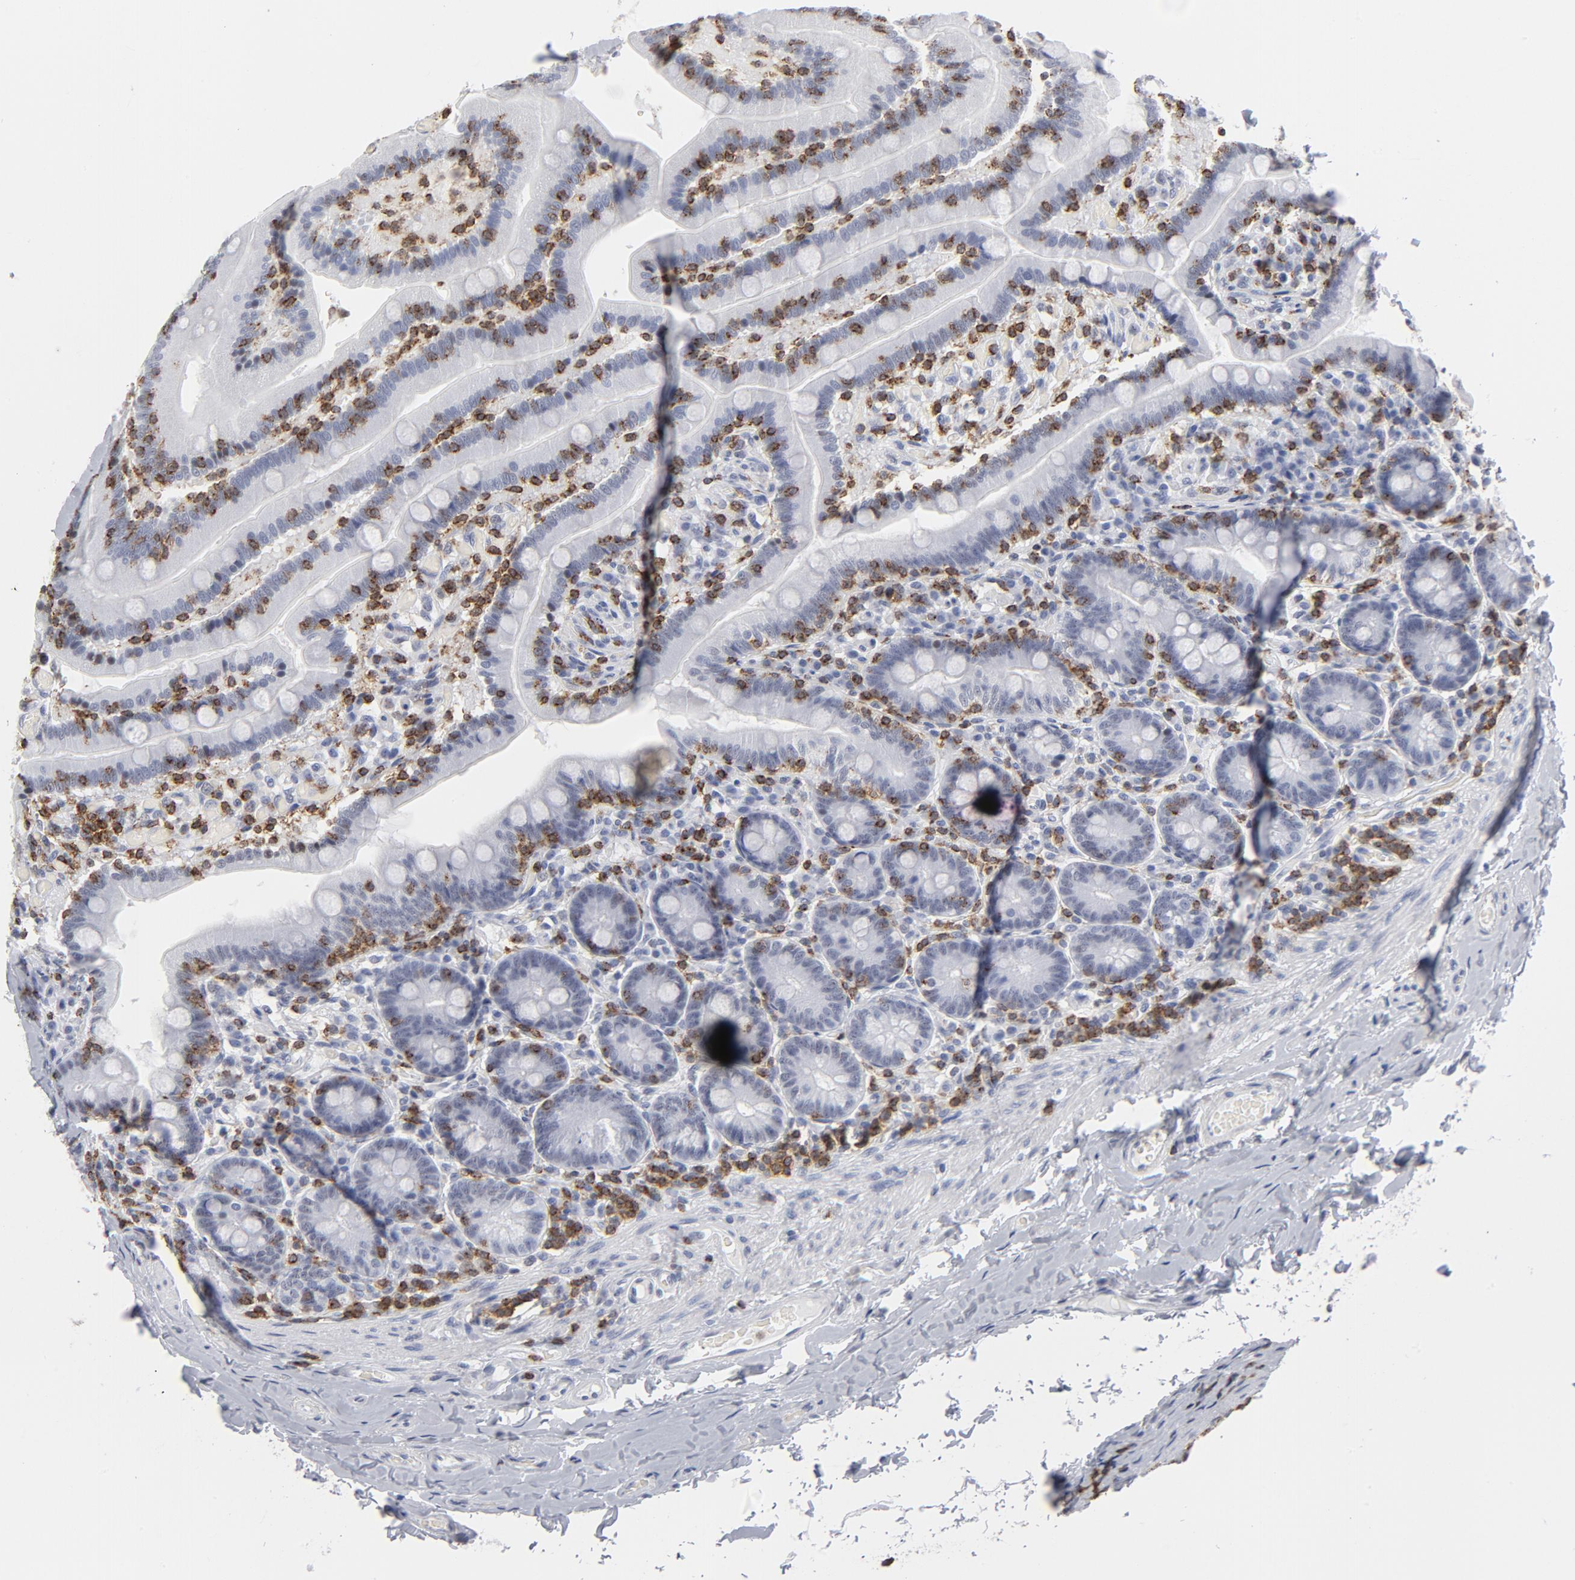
{"staining": {"intensity": "weak", "quantity": "<25%", "location": "nuclear"}, "tissue": "duodenum", "cell_type": "Glandular cells", "image_type": "normal", "snomed": [{"axis": "morphology", "description": "Normal tissue, NOS"}, {"axis": "topography", "description": "Duodenum"}], "caption": "Protein analysis of unremarkable duodenum demonstrates no significant staining in glandular cells. (Stains: DAB (3,3'-diaminobenzidine) immunohistochemistry with hematoxylin counter stain, Microscopy: brightfield microscopy at high magnification).", "gene": "CD2", "patient": {"sex": "male", "age": 66}}